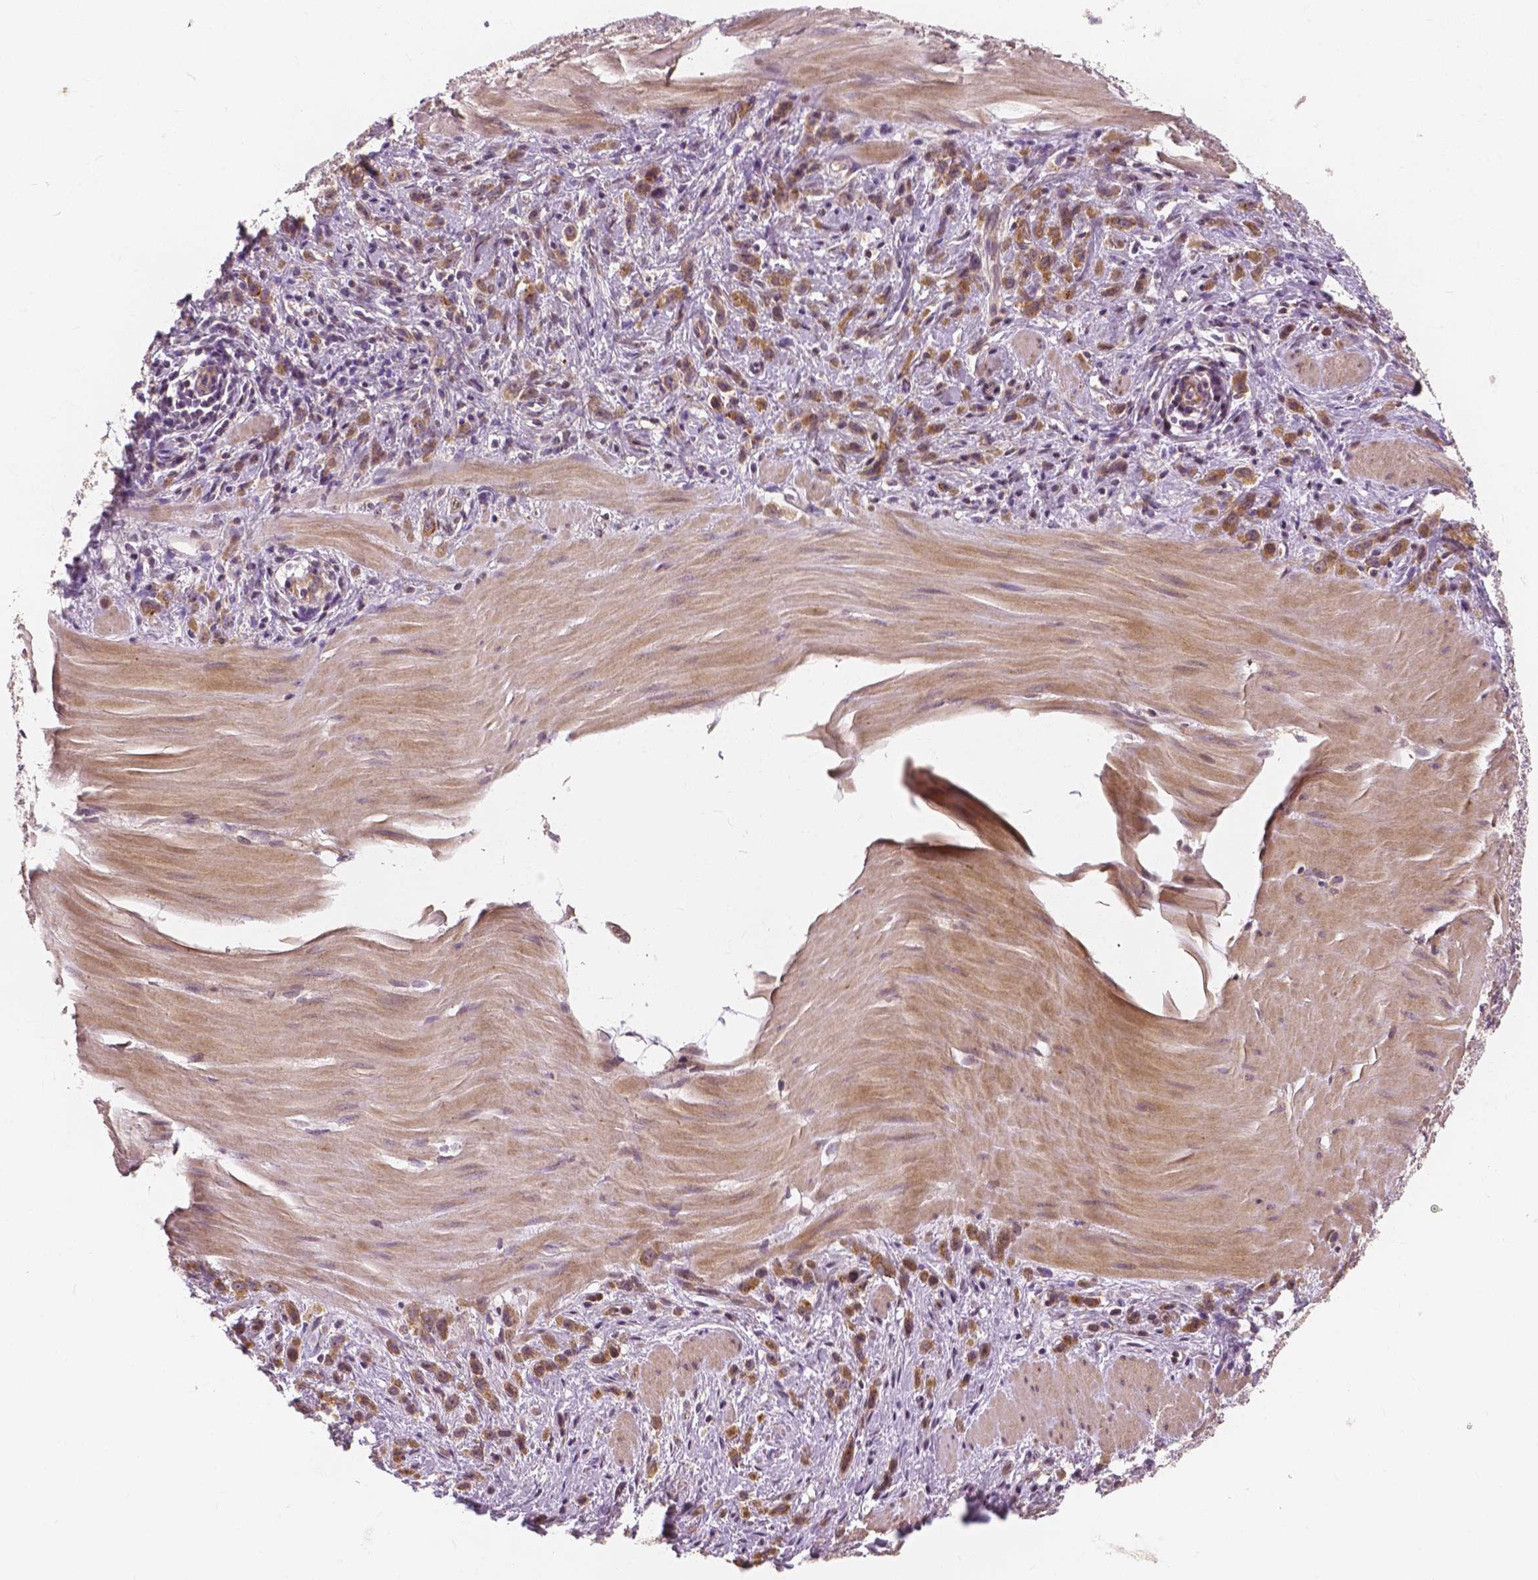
{"staining": {"intensity": "weak", "quantity": ">75%", "location": "cytoplasmic/membranous"}, "tissue": "stomach cancer", "cell_type": "Tumor cells", "image_type": "cancer", "snomed": [{"axis": "morphology", "description": "Adenocarcinoma, NOS"}, {"axis": "topography", "description": "Stomach"}], "caption": "Brown immunohistochemical staining in human stomach cancer reveals weak cytoplasmic/membranous staining in about >75% of tumor cells.", "gene": "SNX12", "patient": {"sex": "male", "age": 47}}